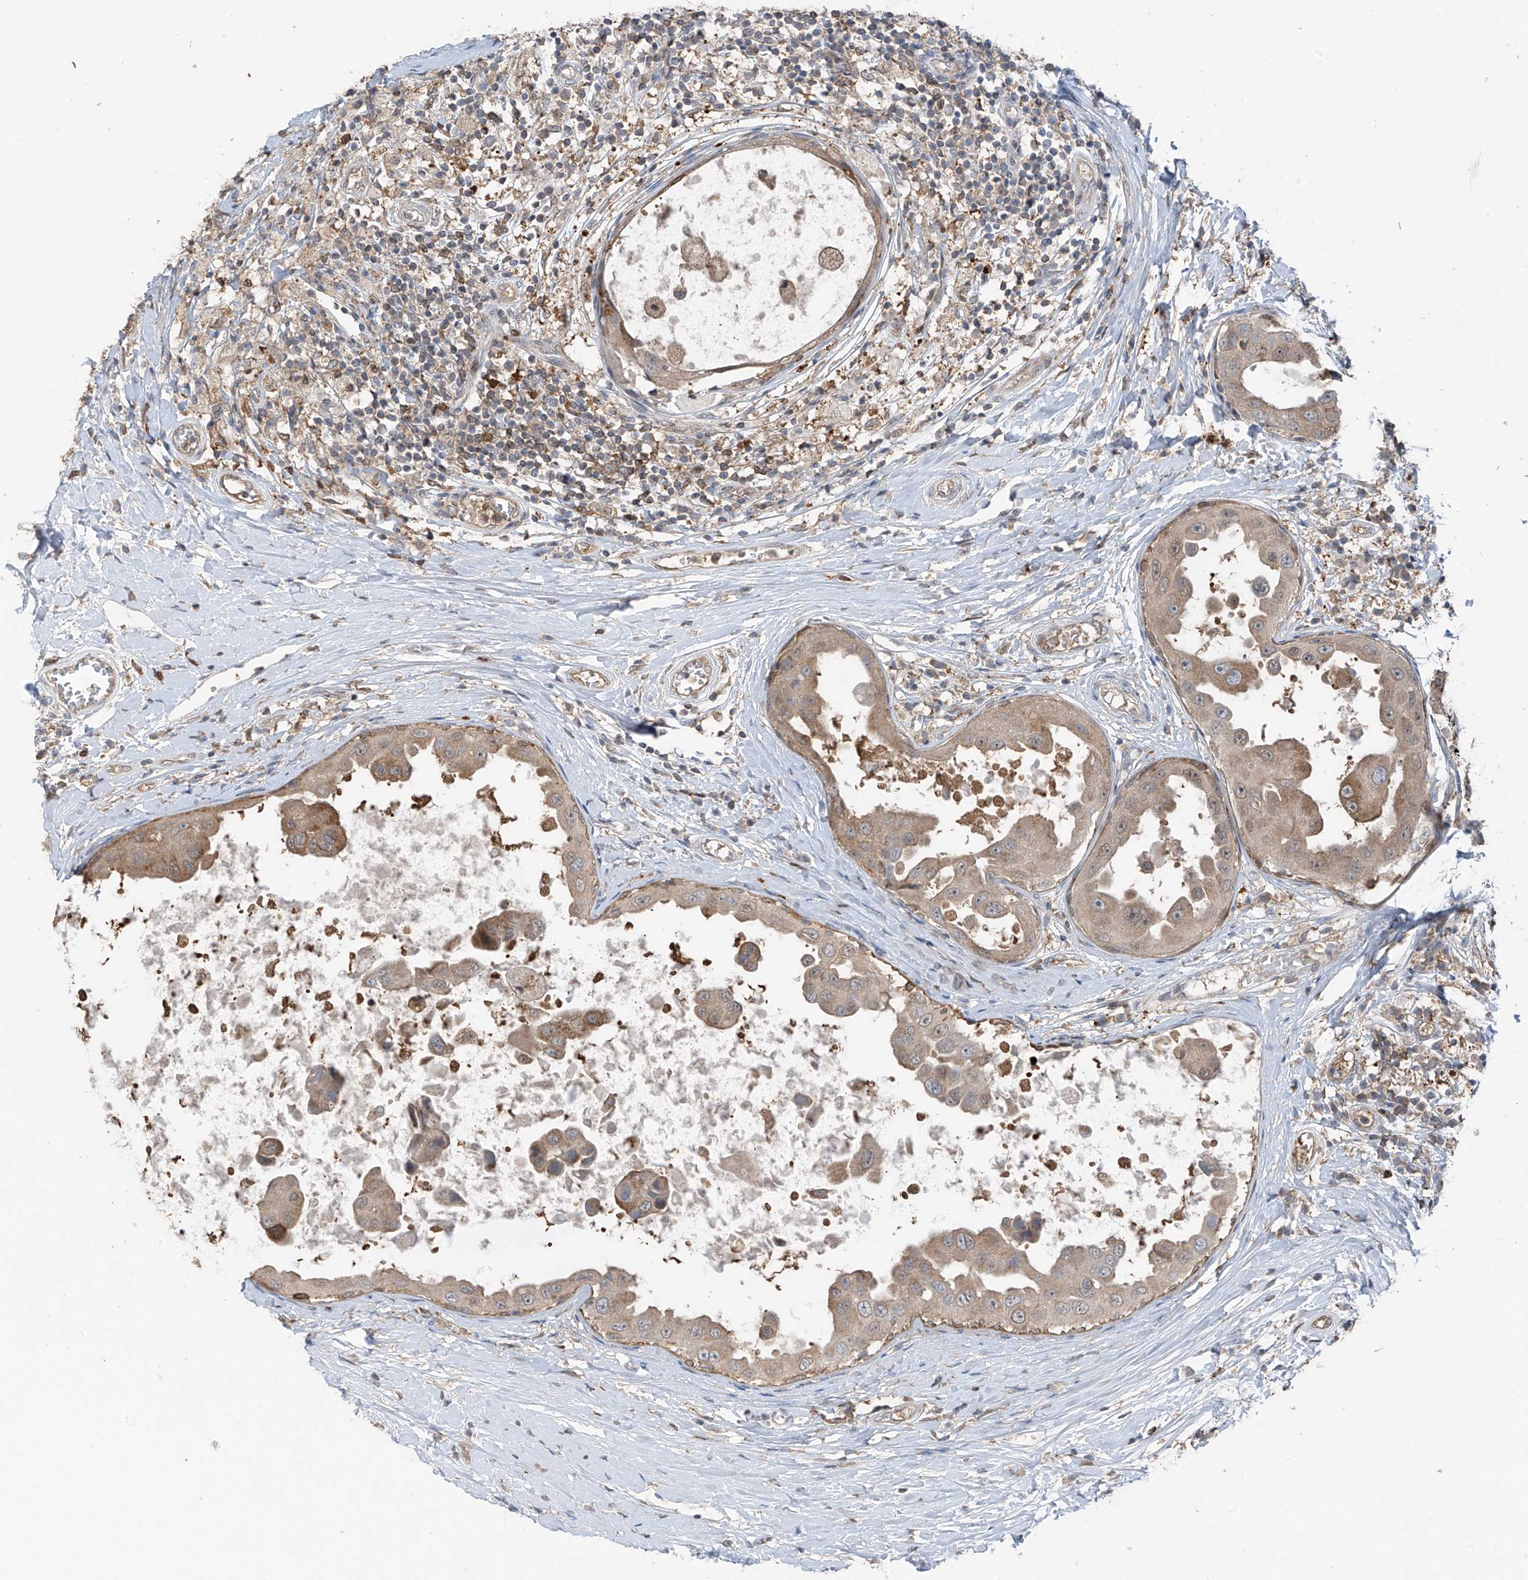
{"staining": {"intensity": "weak", "quantity": ">75%", "location": "cytoplasmic/membranous"}, "tissue": "breast cancer", "cell_type": "Tumor cells", "image_type": "cancer", "snomed": [{"axis": "morphology", "description": "Duct carcinoma"}, {"axis": "topography", "description": "Breast"}], "caption": "The image exhibits staining of intraductal carcinoma (breast), revealing weak cytoplasmic/membranous protein staining (brown color) within tumor cells. (IHC, brightfield microscopy, high magnification).", "gene": "SAMD3", "patient": {"sex": "female", "age": 27}}